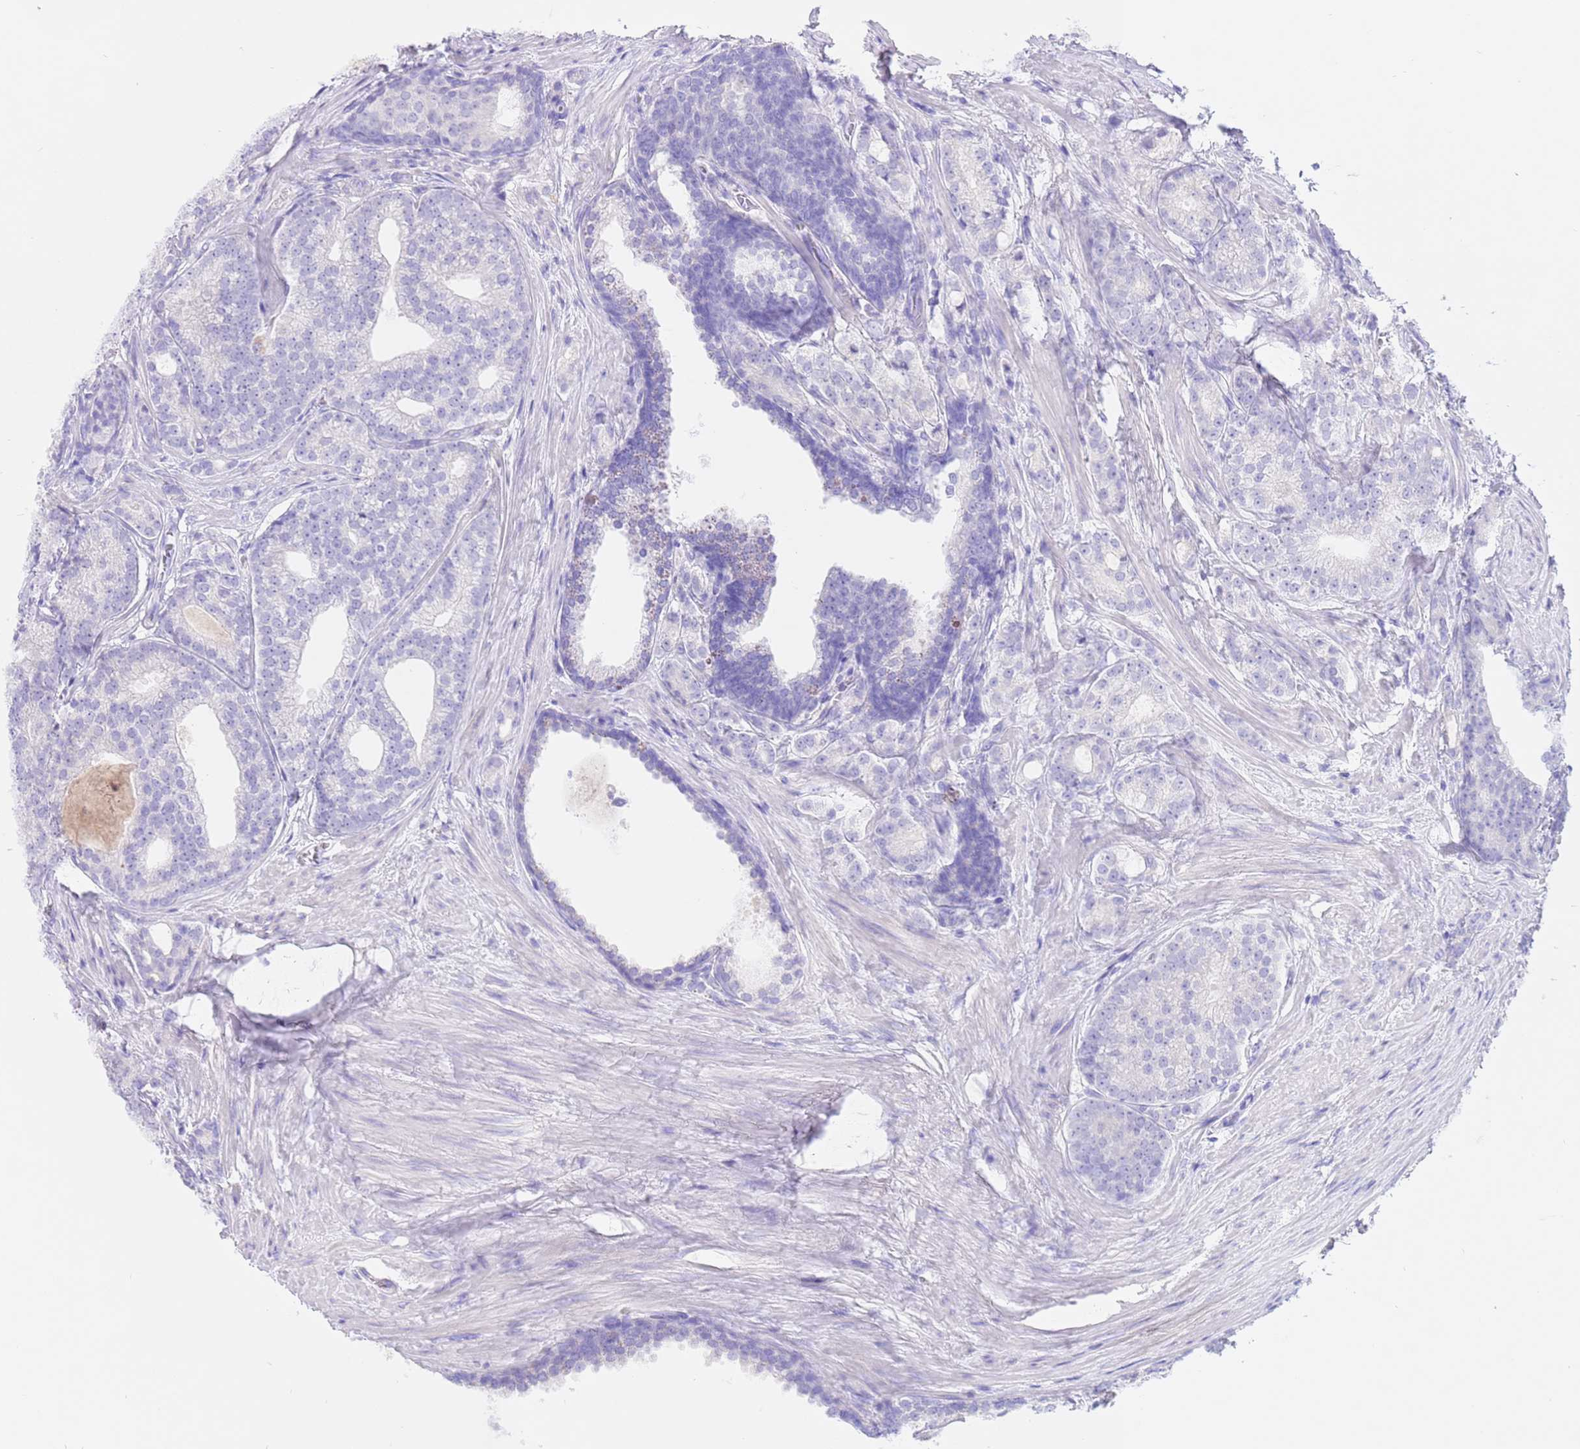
{"staining": {"intensity": "negative", "quantity": "none", "location": "none"}, "tissue": "prostate cancer", "cell_type": "Tumor cells", "image_type": "cancer", "snomed": [{"axis": "morphology", "description": "Adenocarcinoma, Low grade"}, {"axis": "topography", "description": "Prostate"}], "caption": "Immunohistochemical staining of adenocarcinoma (low-grade) (prostate) reveals no significant staining in tumor cells. Brightfield microscopy of immunohistochemistry (IHC) stained with DAB (3,3'-diaminobenzidine) (brown) and hematoxylin (blue), captured at high magnification.", "gene": "CPB1", "patient": {"sex": "male", "age": 71}}